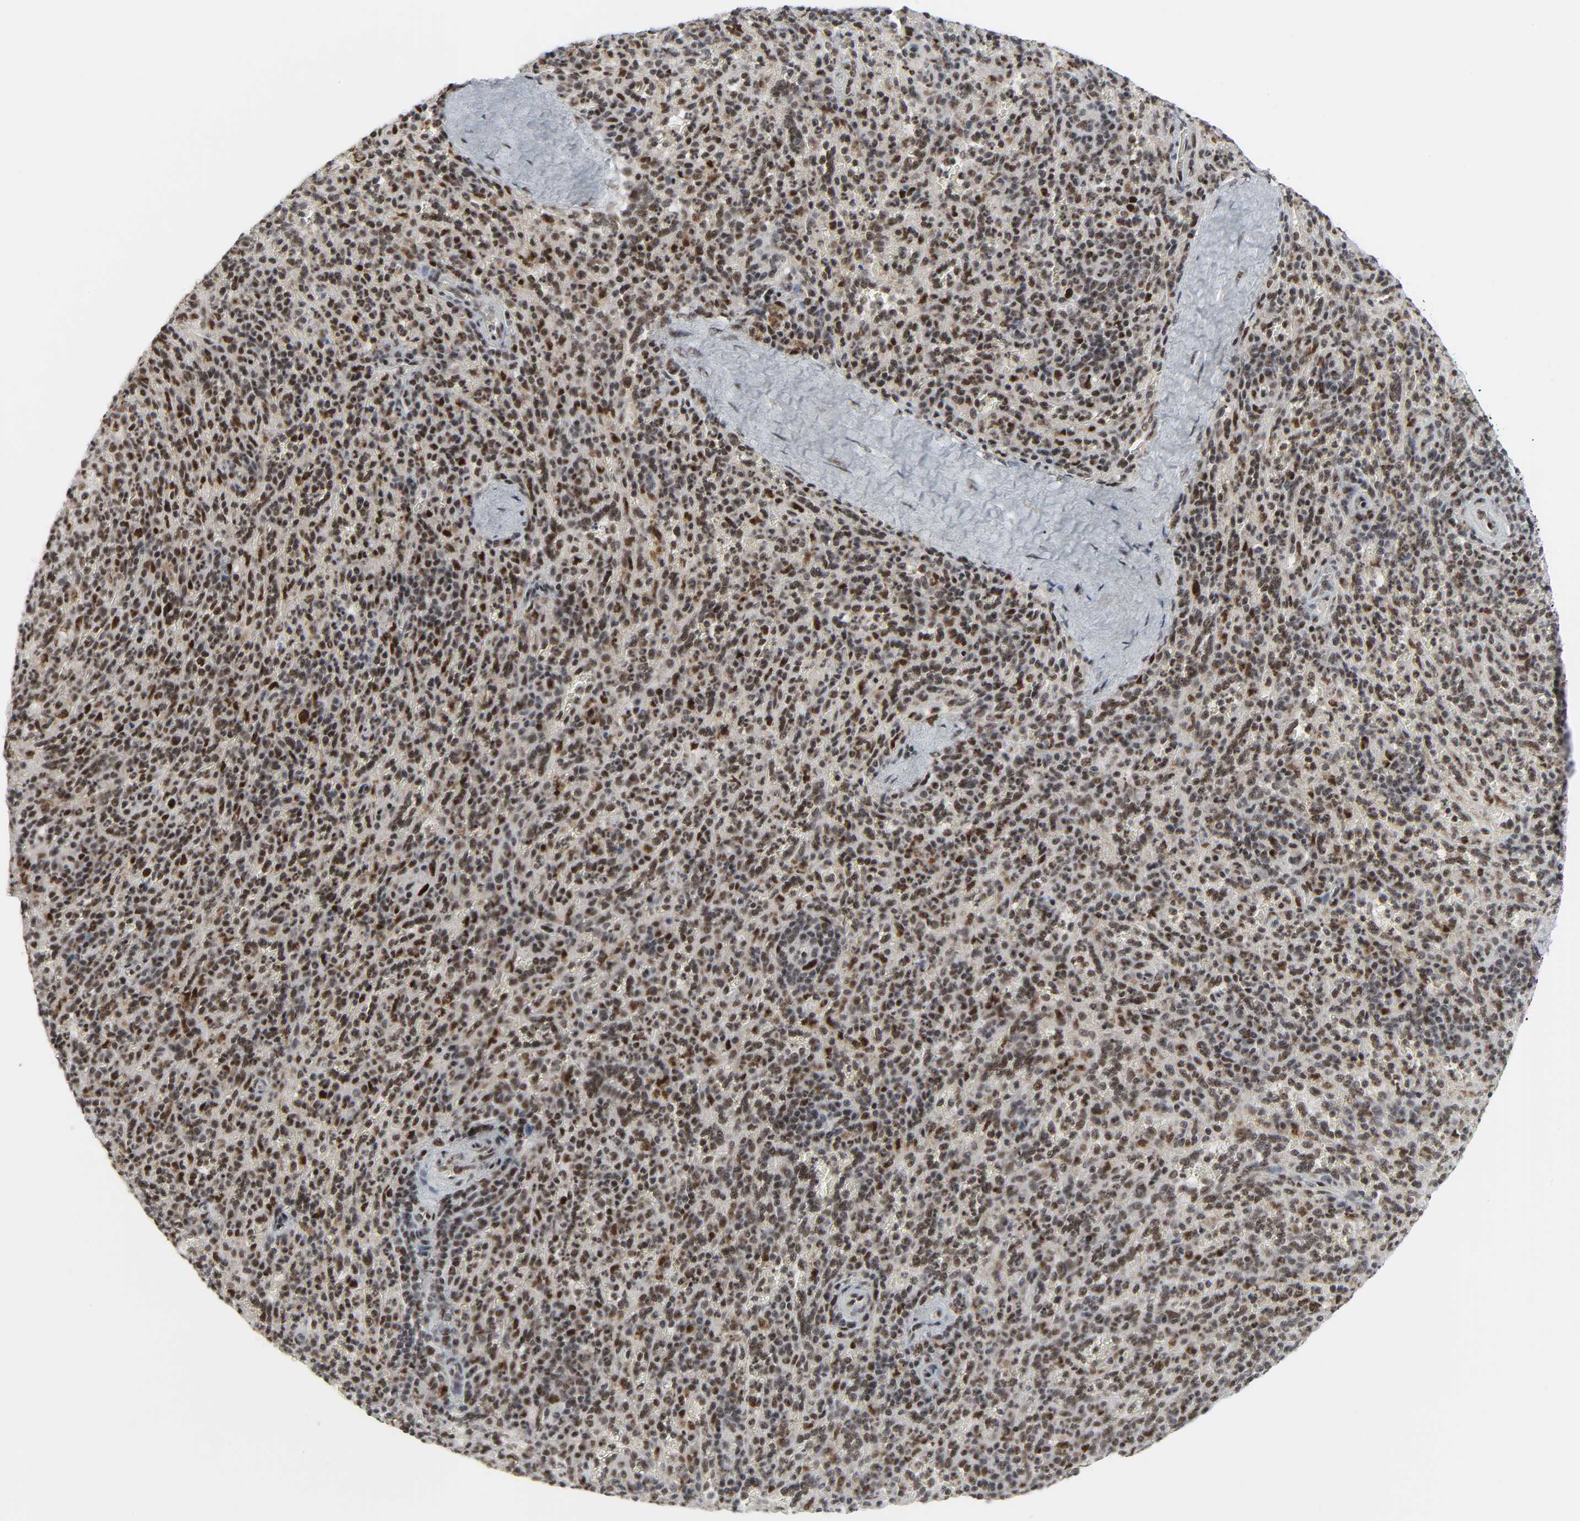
{"staining": {"intensity": "moderate", "quantity": ">75%", "location": "nuclear"}, "tissue": "spleen", "cell_type": "Cells in red pulp", "image_type": "normal", "snomed": [{"axis": "morphology", "description": "Normal tissue, NOS"}, {"axis": "topography", "description": "Spleen"}], "caption": "Immunohistochemistry histopathology image of normal spleen stained for a protein (brown), which shows medium levels of moderate nuclear staining in about >75% of cells in red pulp.", "gene": "CDK7", "patient": {"sex": "male", "age": 36}}